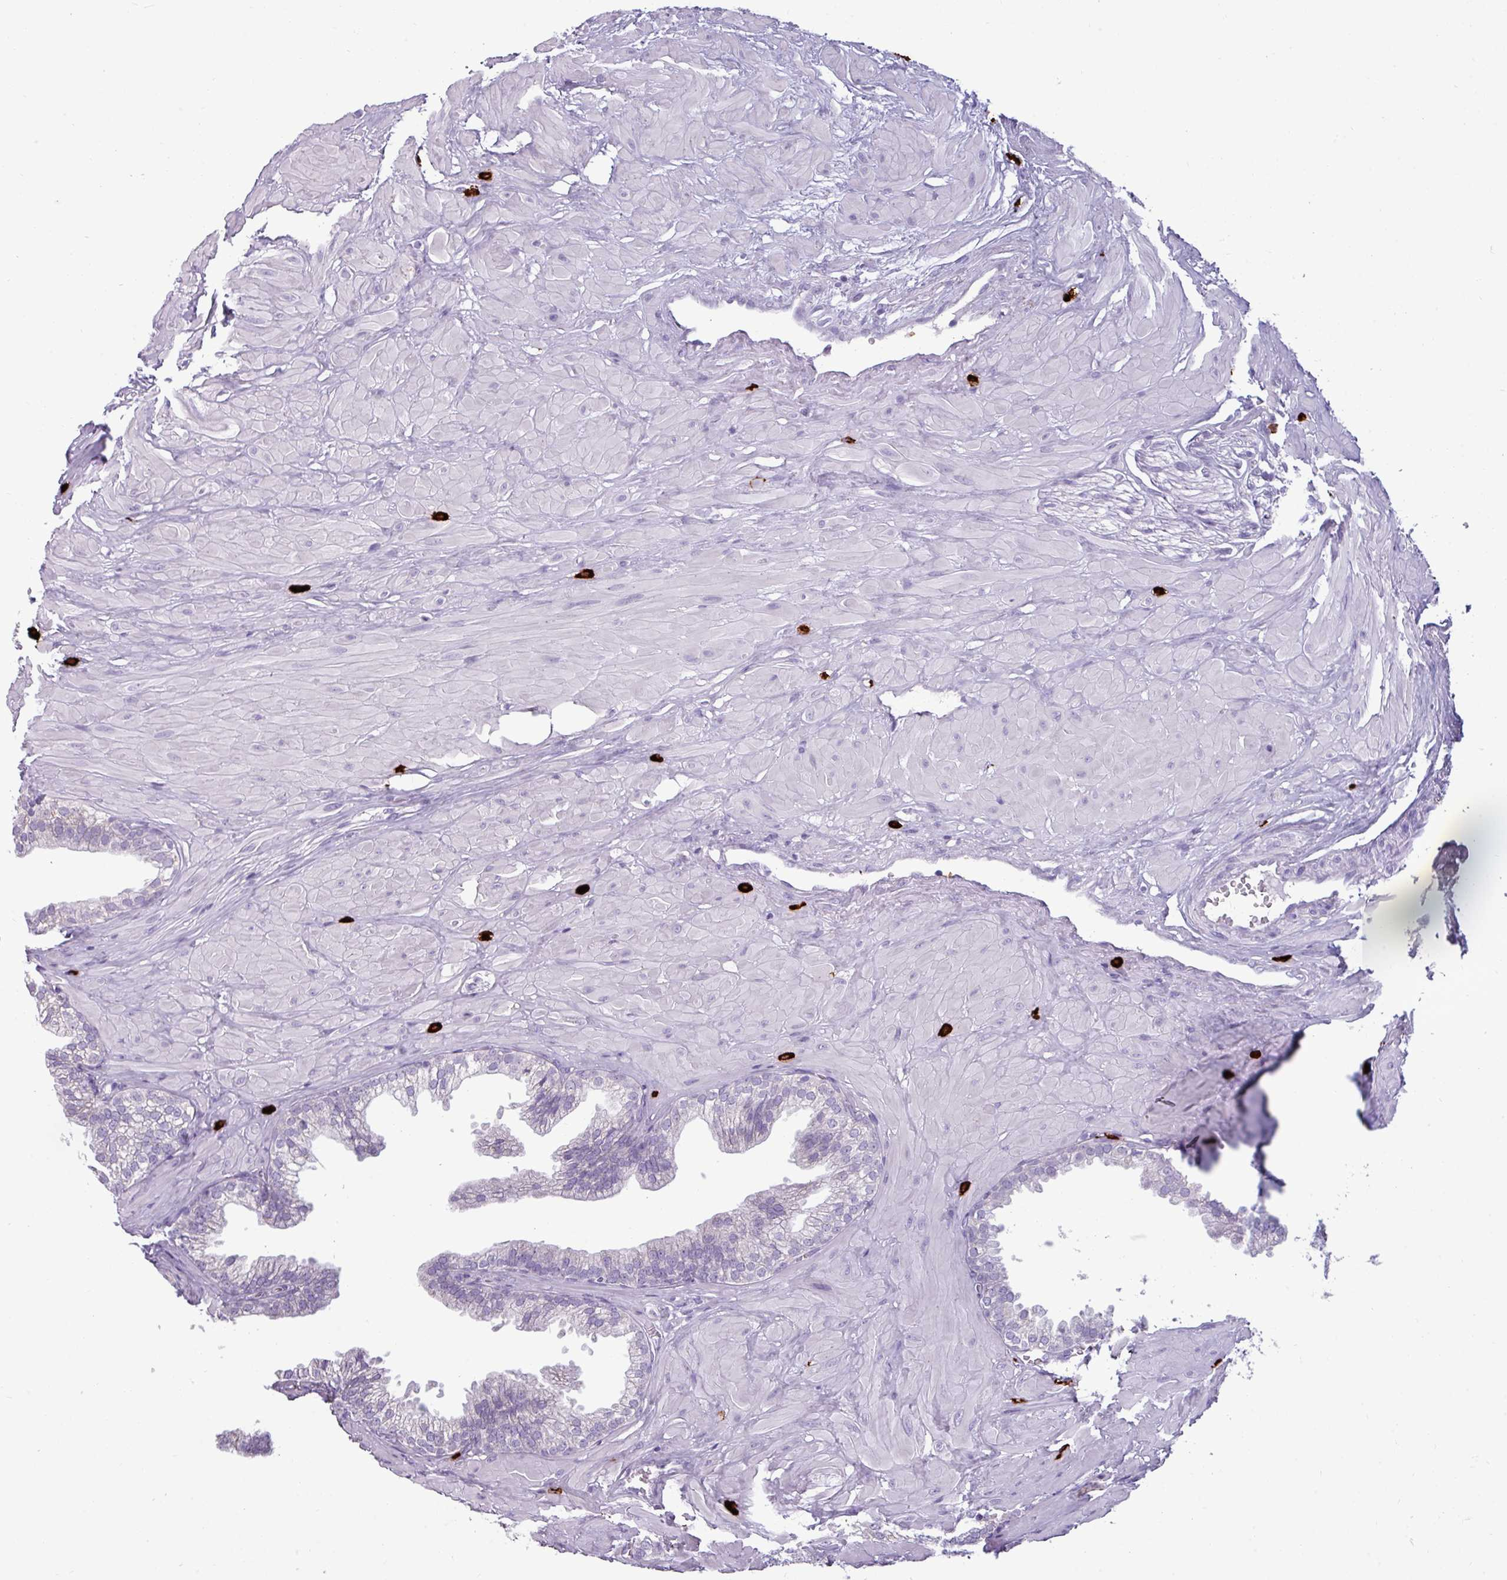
{"staining": {"intensity": "negative", "quantity": "none", "location": "none"}, "tissue": "prostate", "cell_type": "Glandular cells", "image_type": "normal", "snomed": [{"axis": "morphology", "description": "Normal tissue, NOS"}, {"axis": "topography", "description": "Prostate"}, {"axis": "topography", "description": "Peripheral nerve tissue"}], "caption": "A high-resolution histopathology image shows immunohistochemistry (IHC) staining of normal prostate, which exhibits no significant staining in glandular cells. (DAB (3,3'-diaminobenzidine) IHC, high magnification).", "gene": "TRIM39", "patient": {"sex": "male", "age": 55}}